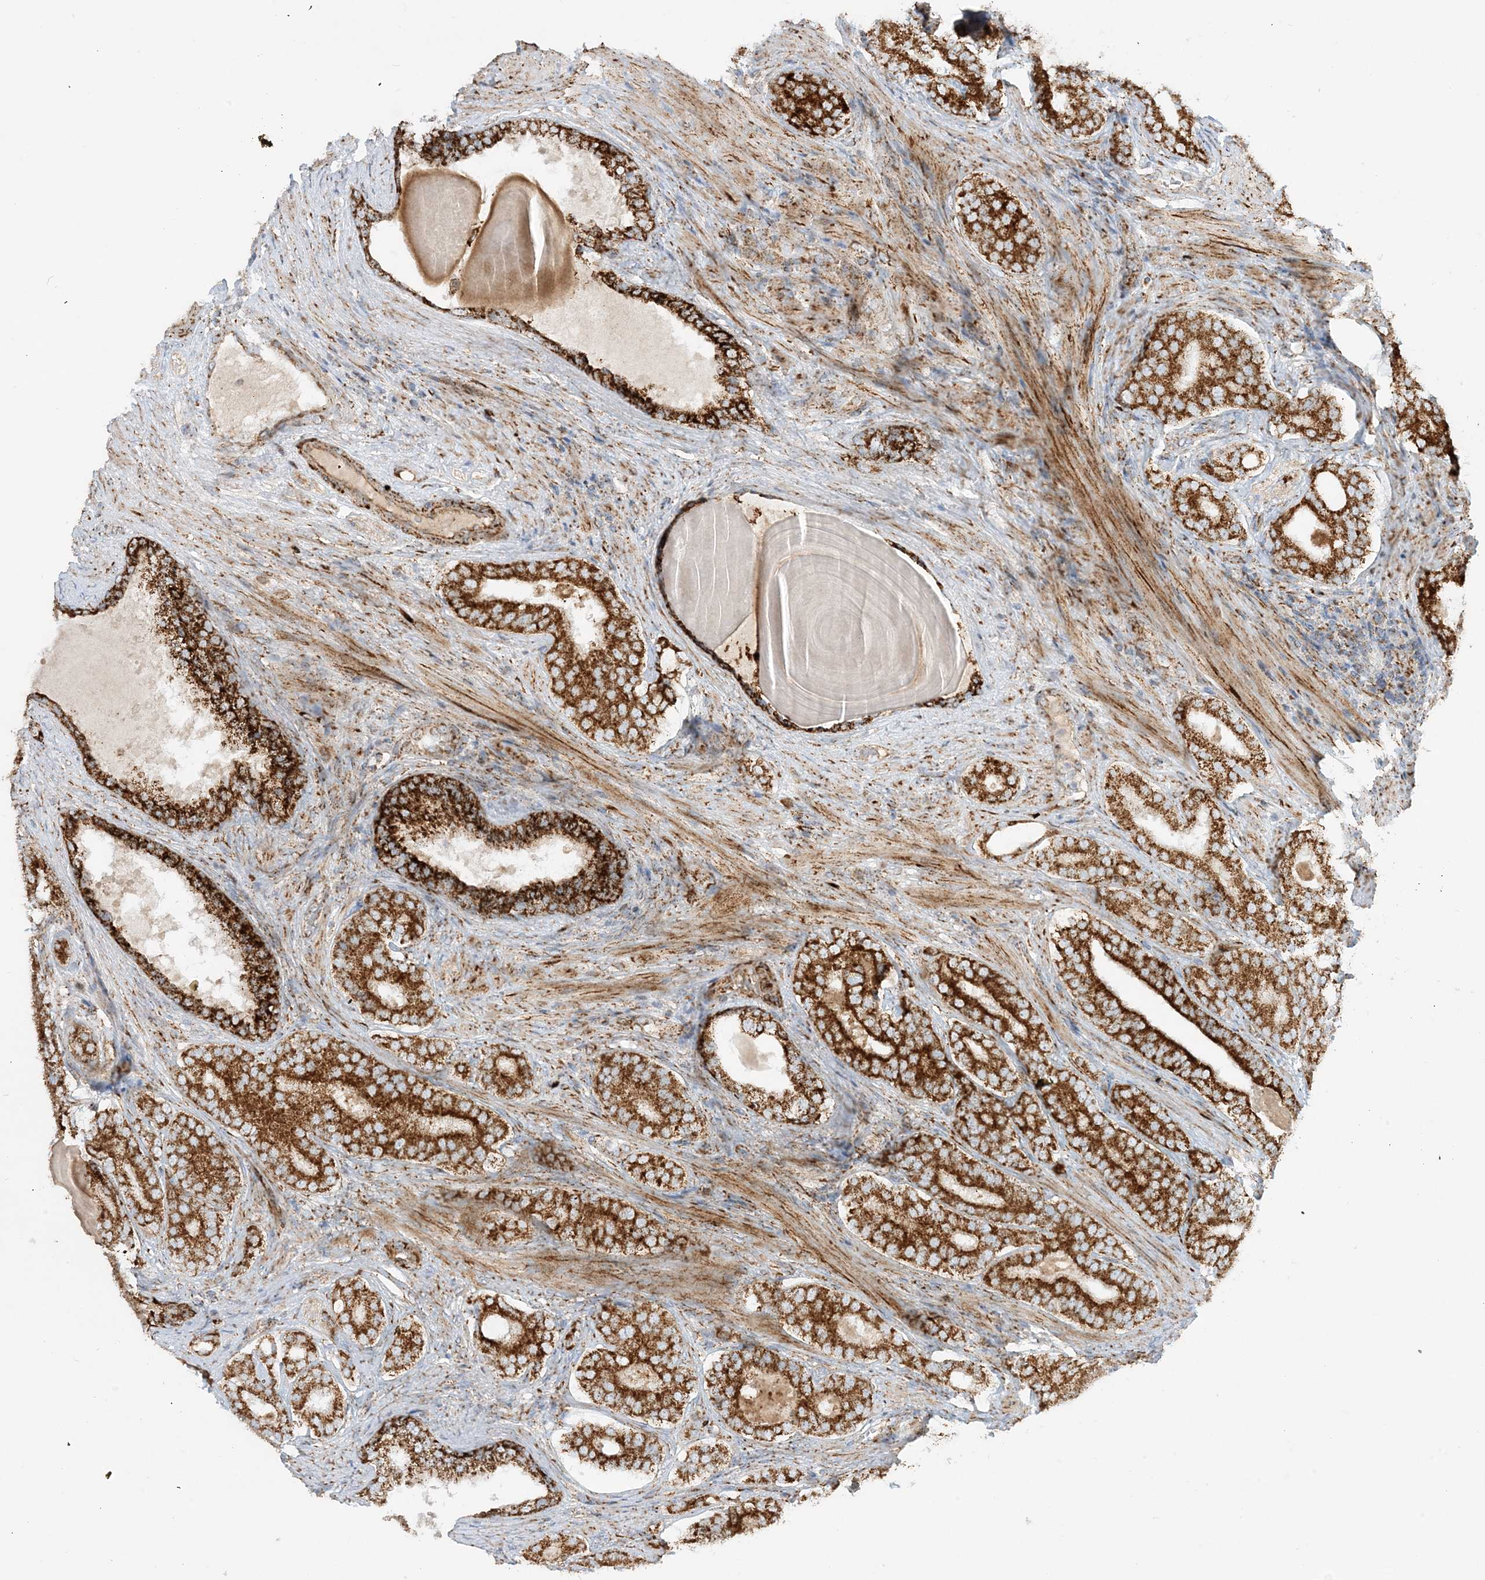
{"staining": {"intensity": "strong", "quantity": ">75%", "location": "cytoplasmic/membranous"}, "tissue": "prostate cancer", "cell_type": "Tumor cells", "image_type": "cancer", "snomed": [{"axis": "morphology", "description": "Adenocarcinoma, High grade"}, {"axis": "topography", "description": "Prostate"}], "caption": "DAB immunohistochemical staining of human prostate adenocarcinoma (high-grade) displays strong cytoplasmic/membranous protein staining in approximately >75% of tumor cells. (brown staining indicates protein expression, while blue staining denotes nuclei).", "gene": "NDUFAF3", "patient": {"sex": "male", "age": 60}}